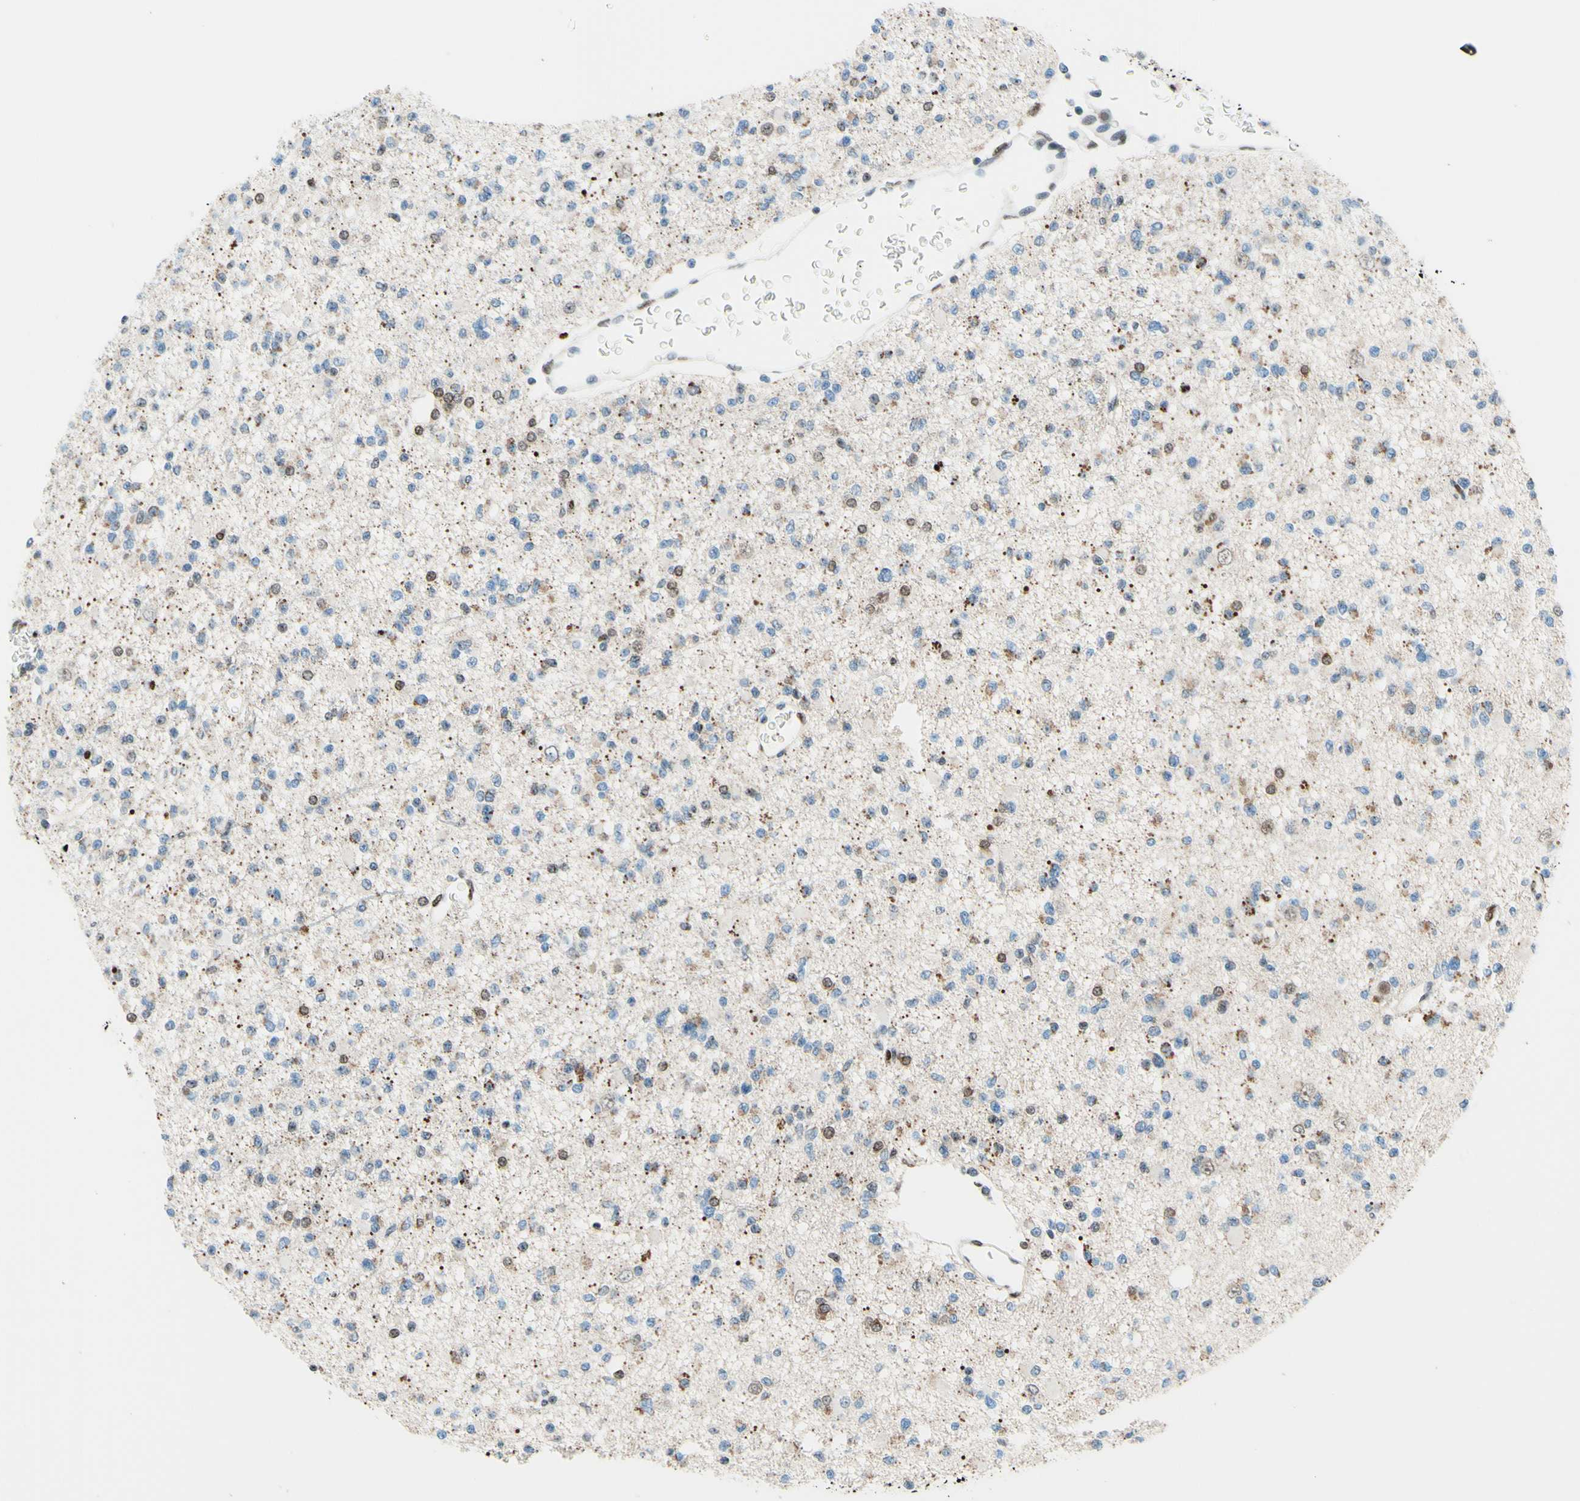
{"staining": {"intensity": "weak", "quantity": "25%-75%", "location": "cytoplasmic/membranous,nuclear"}, "tissue": "glioma", "cell_type": "Tumor cells", "image_type": "cancer", "snomed": [{"axis": "morphology", "description": "Glioma, malignant, Low grade"}, {"axis": "topography", "description": "Brain"}], "caption": "DAB (3,3'-diaminobenzidine) immunohistochemical staining of human glioma reveals weak cytoplasmic/membranous and nuclear protein staining in approximately 25%-75% of tumor cells.", "gene": "CBX7", "patient": {"sex": "female", "age": 22}}